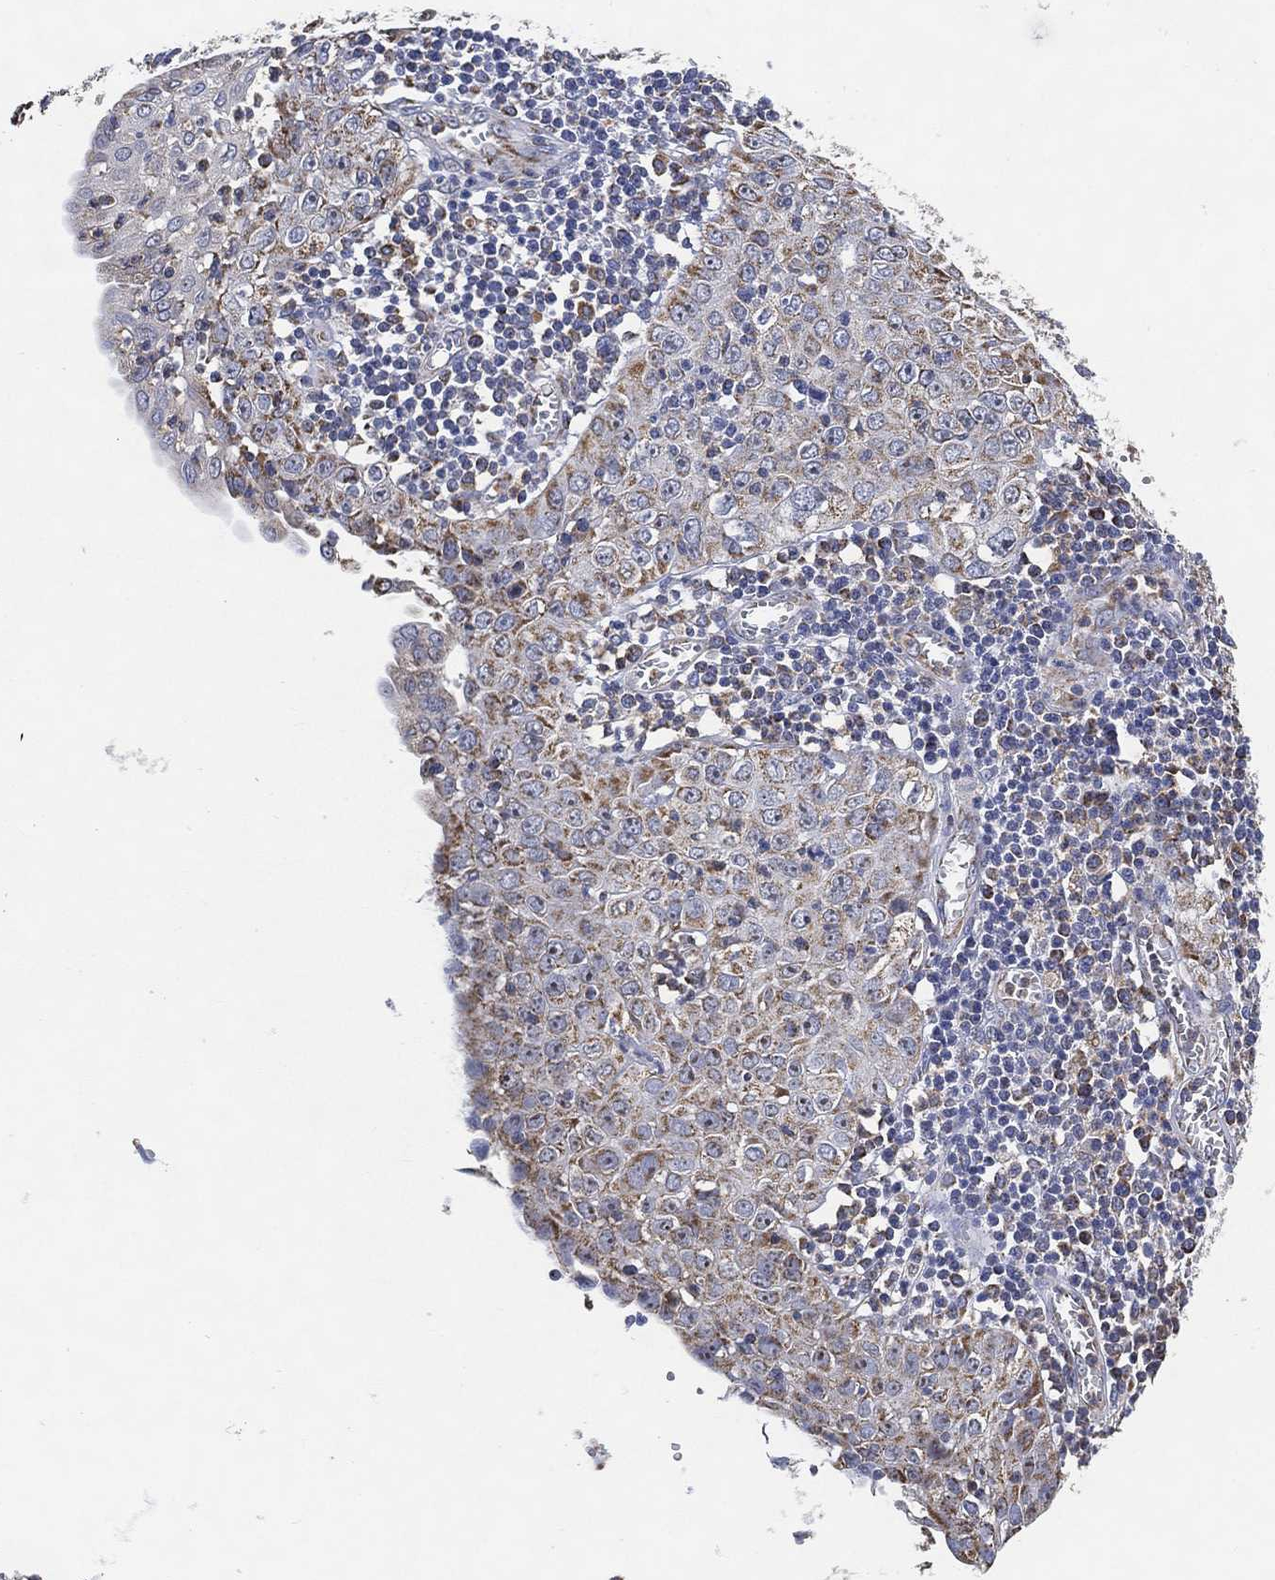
{"staining": {"intensity": "moderate", "quantity": "<25%", "location": "cytoplasmic/membranous"}, "tissue": "cervical cancer", "cell_type": "Tumor cells", "image_type": "cancer", "snomed": [{"axis": "morphology", "description": "Squamous cell carcinoma, NOS"}, {"axis": "topography", "description": "Cervix"}], "caption": "Cervical cancer (squamous cell carcinoma) was stained to show a protein in brown. There is low levels of moderate cytoplasmic/membranous expression in about <25% of tumor cells.", "gene": "GCAT", "patient": {"sex": "female", "age": 24}}